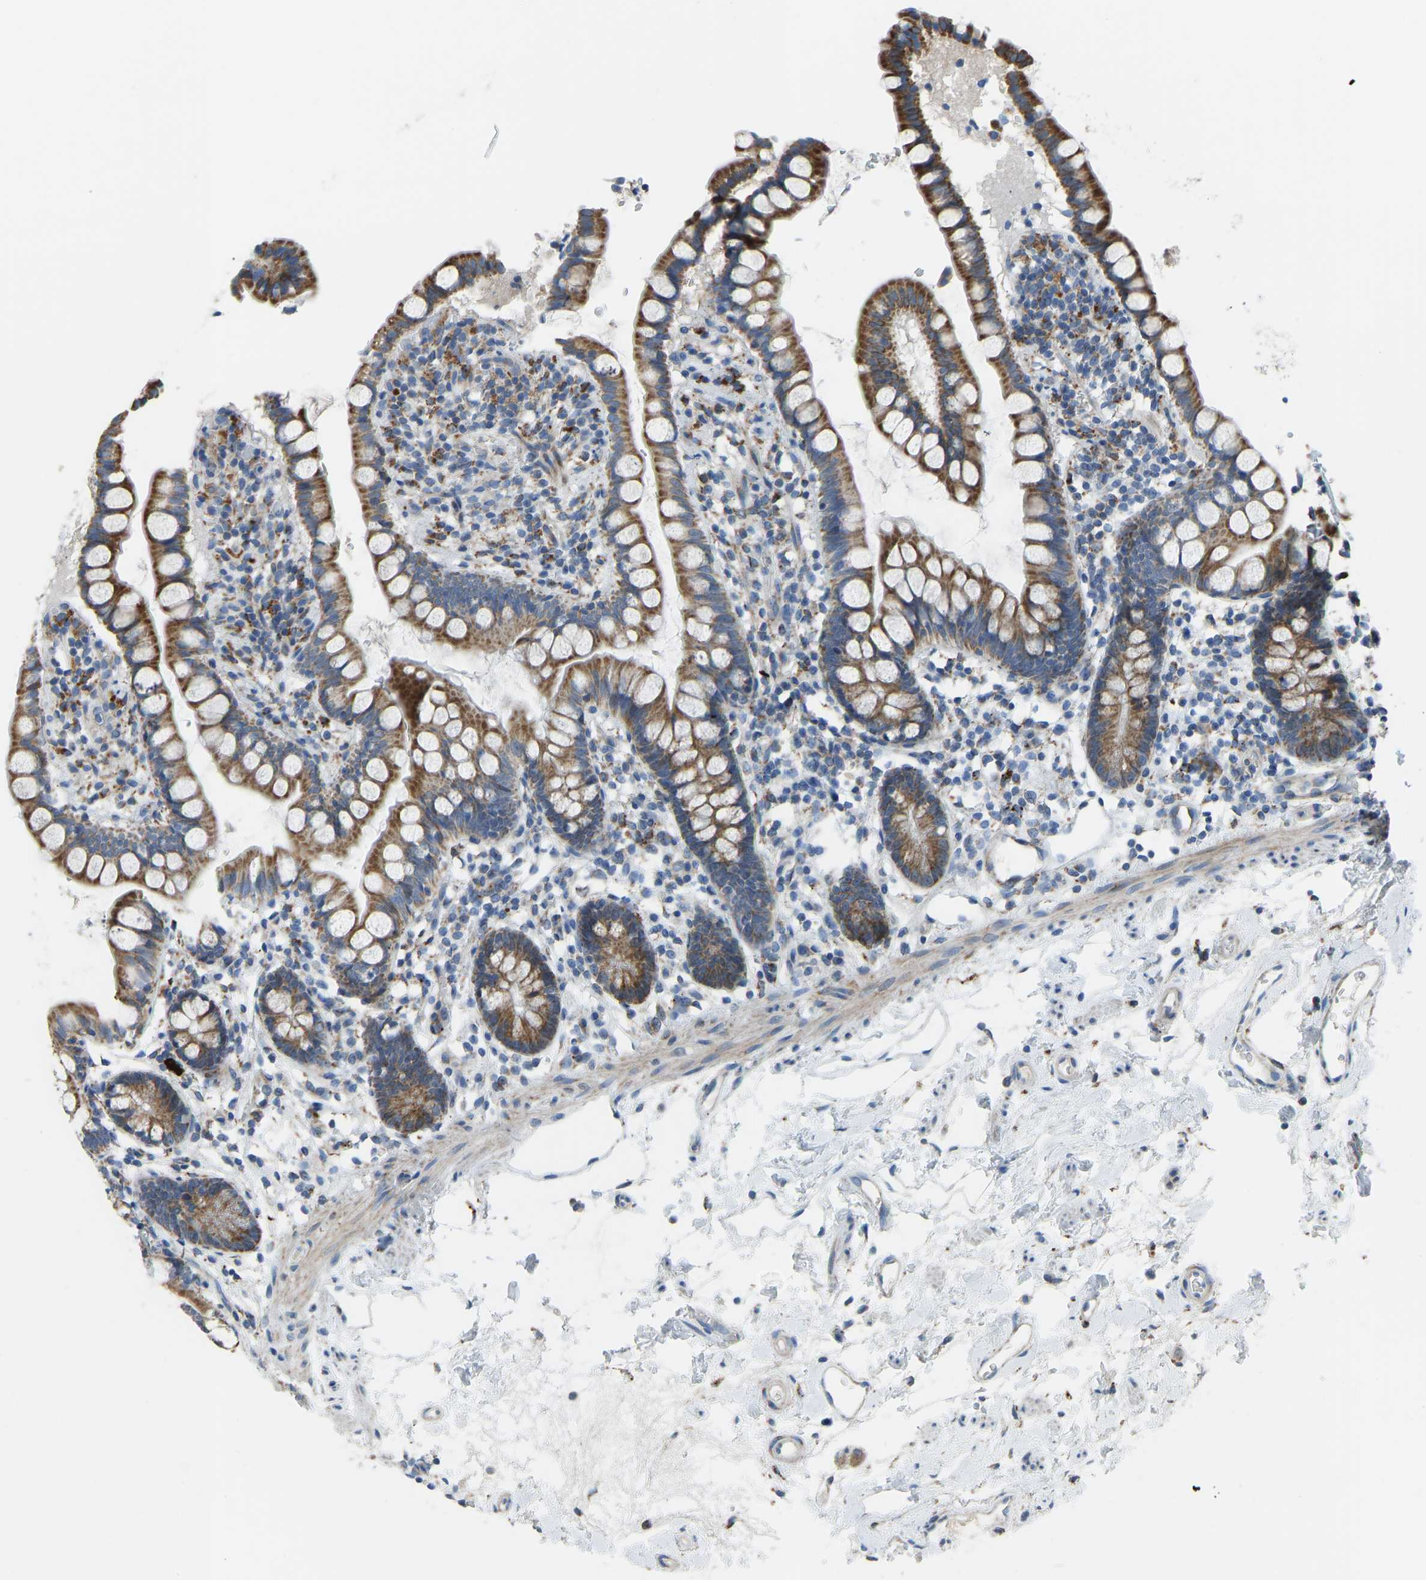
{"staining": {"intensity": "strong", "quantity": "25%-75%", "location": "cytoplasmic/membranous"}, "tissue": "small intestine", "cell_type": "Glandular cells", "image_type": "normal", "snomed": [{"axis": "morphology", "description": "Normal tissue, NOS"}, {"axis": "topography", "description": "Small intestine"}], "caption": "Small intestine stained for a protein (brown) reveals strong cytoplasmic/membranous positive staining in approximately 25%-75% of glandular cells.", "gene": "SMIM20", "patient": {"sex": "female", "age": 84}}